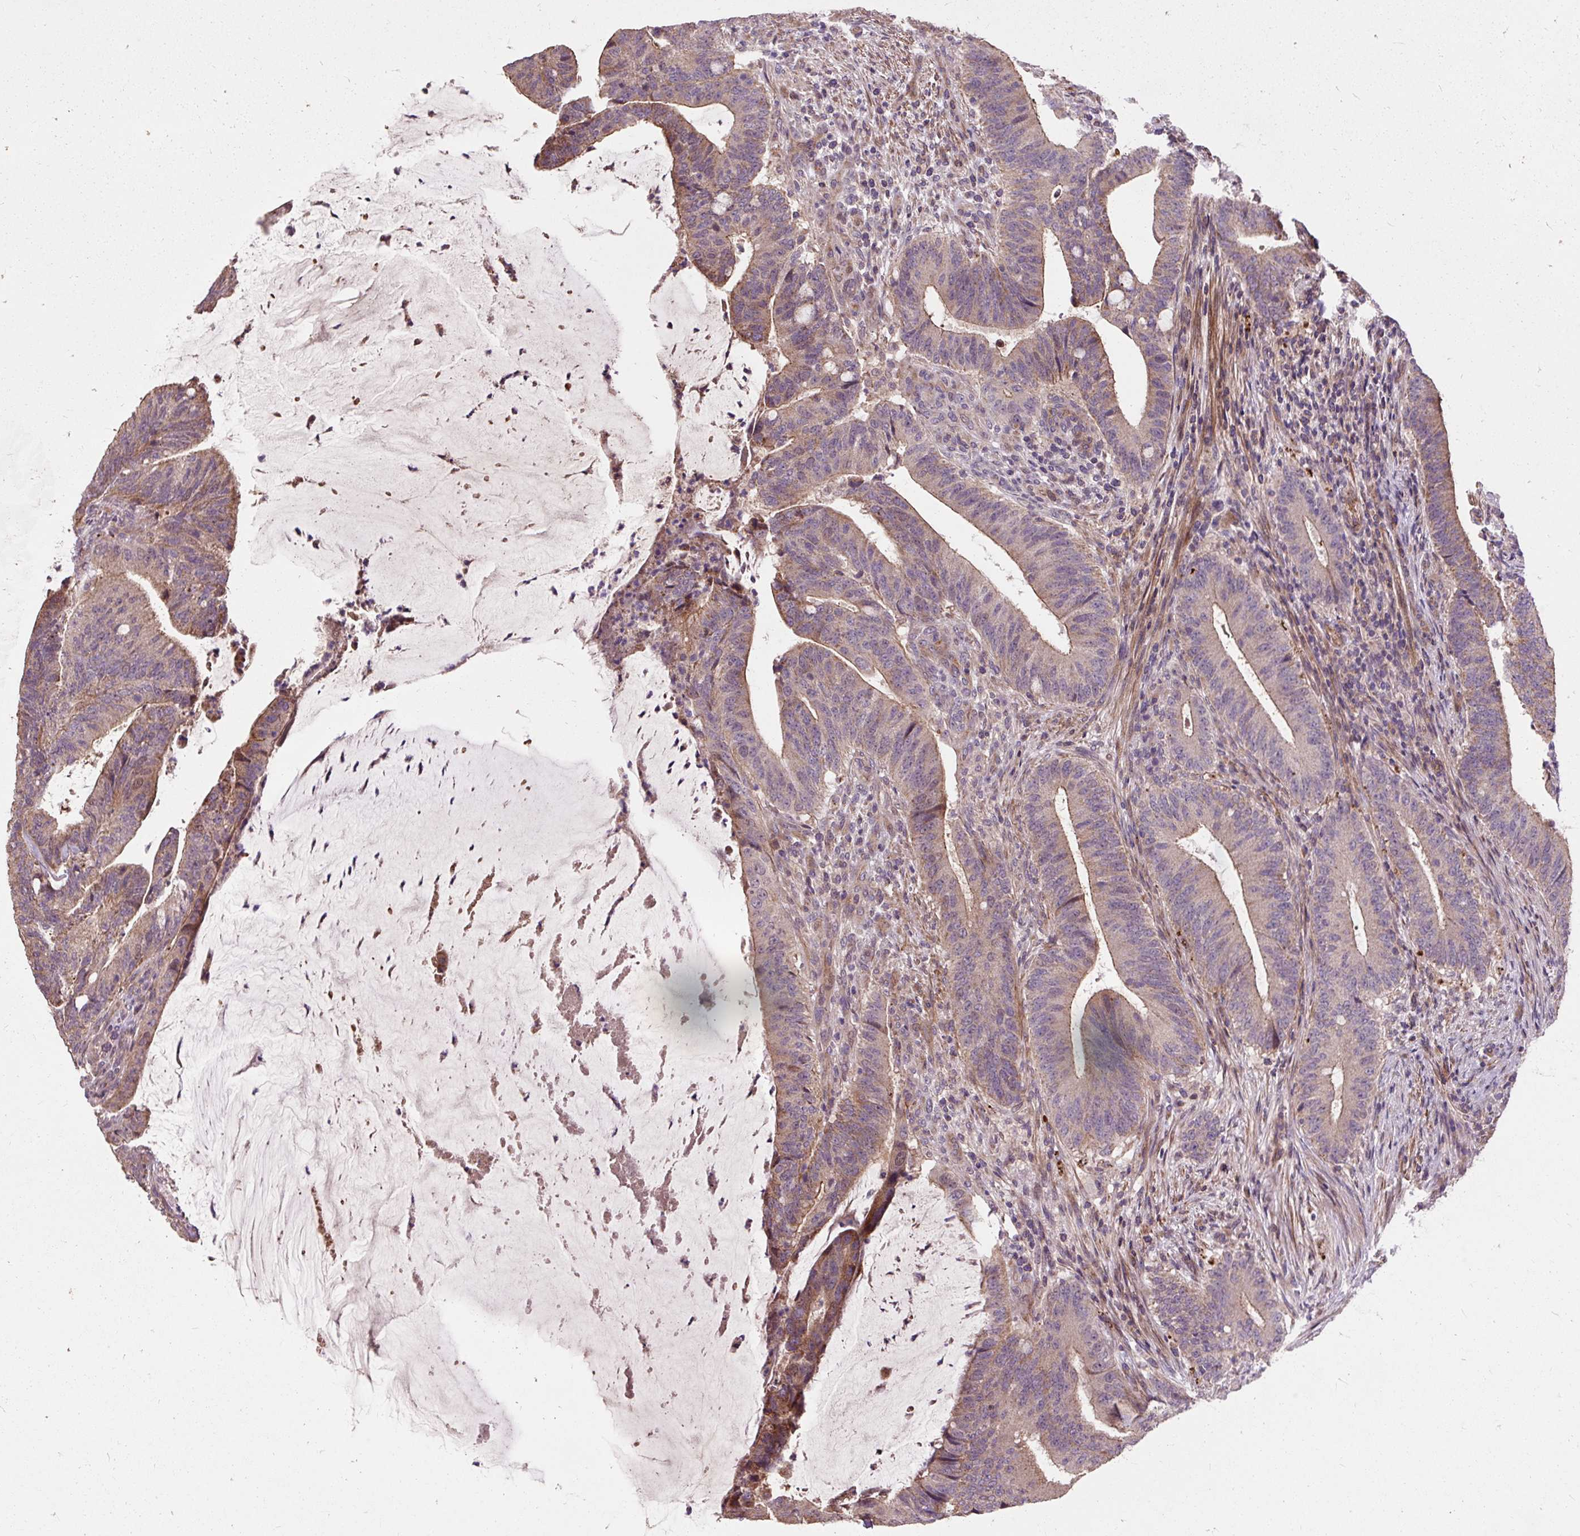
{"staining": {"intensity": "weak", "quantity": ">75%", "location": "cytoplasmic/membranous"}, "tissue": "colorectal cancer", "cell_type": "Tumor cells", "image_type": "cancer", "snomed": [{"axis": "morphology", "description": "Adenocarcinoma, NOS"}, {"axis": "topography", "description": "Colon"}], "caption": "An immunohistochemistry (IHC) micrograph of tumor tissue is shown. Protein staining in brown labels weak cytoplasmic/membranous positivity in colorectal cancer (adenocarcinoma) within tumor cells.", "gene": "PRIMPOL", "patient": {"sex": "female", "age": 43}}